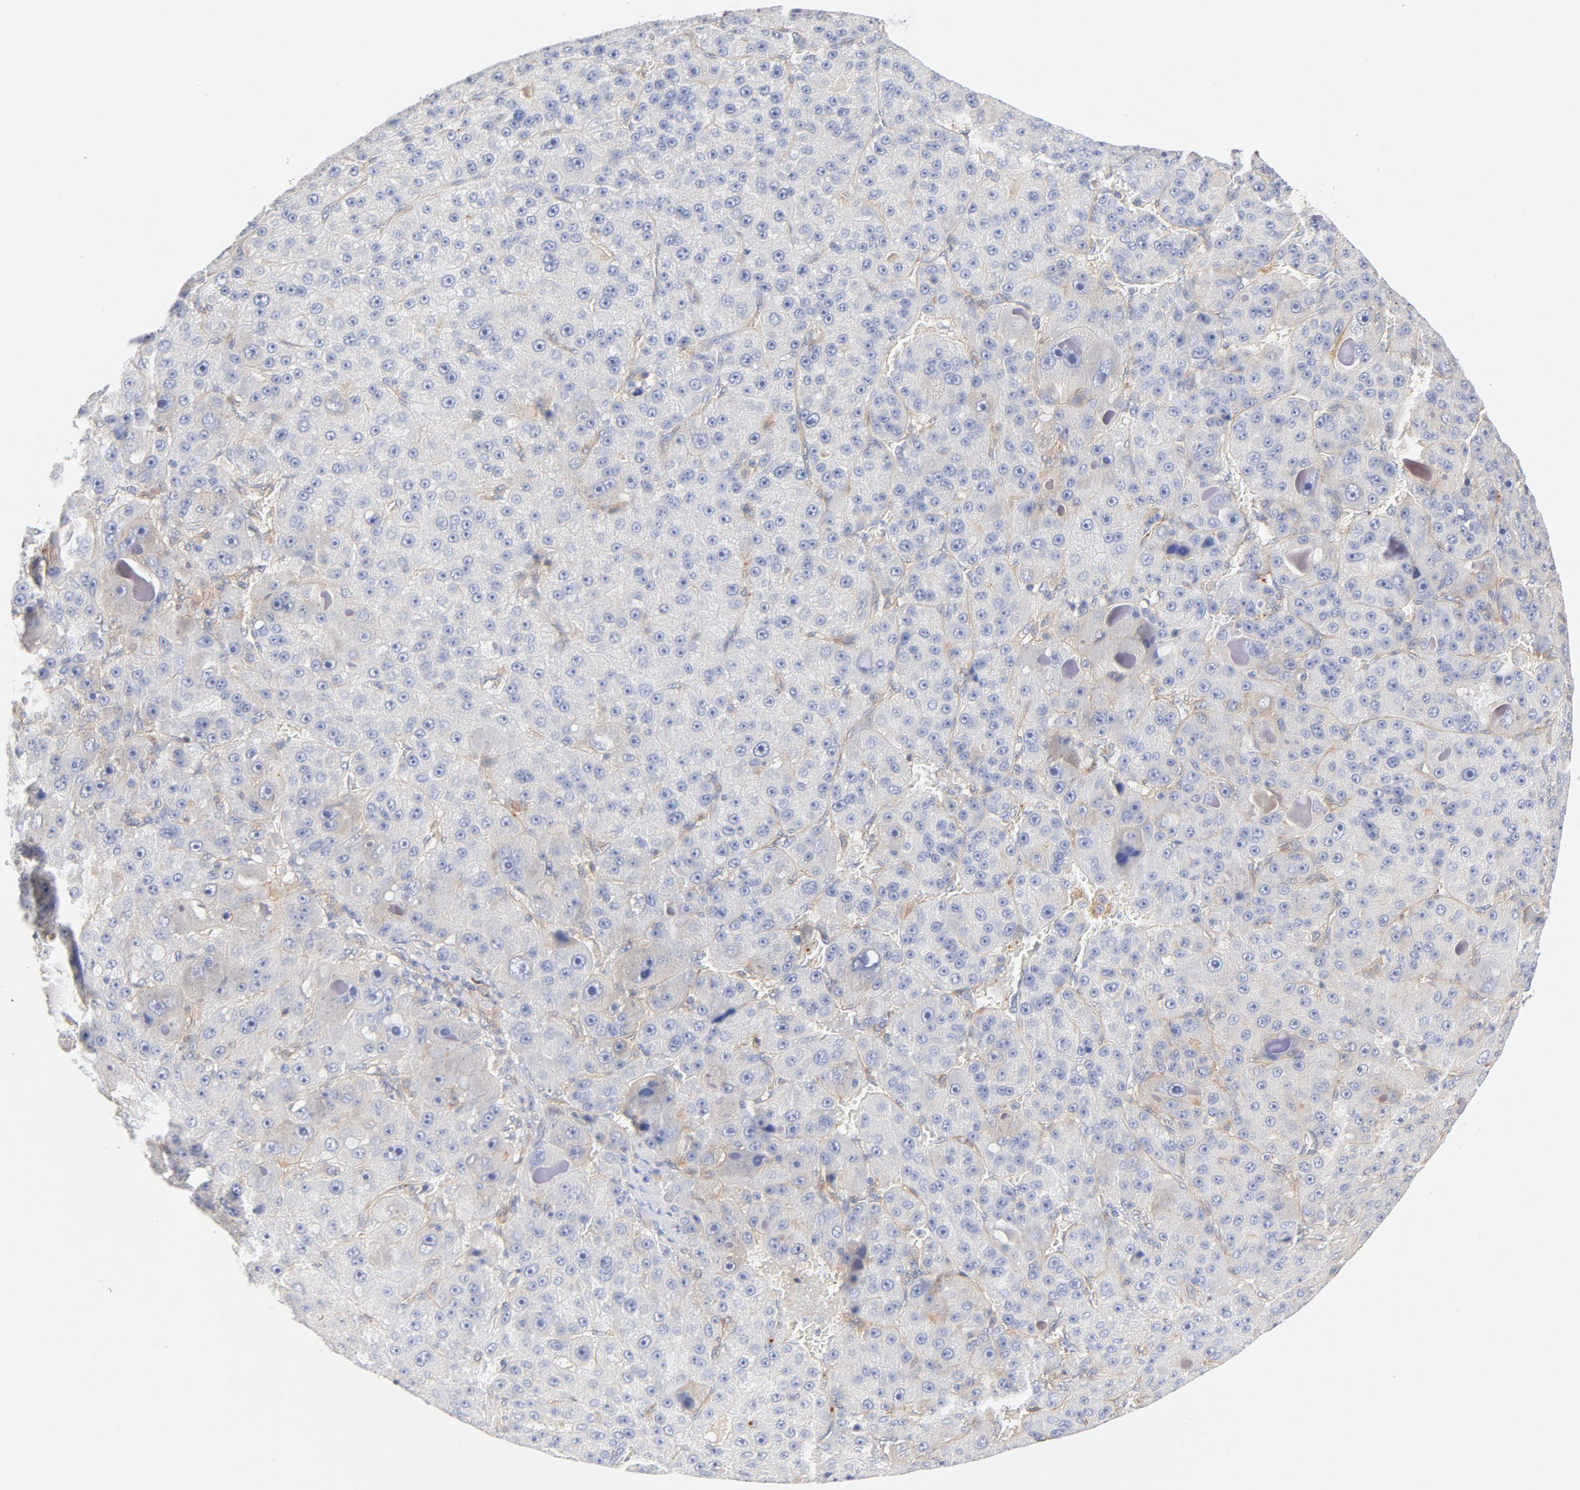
{"staining": {"intensity": "weak", "quantity": "<25%", "location": "cytoplasmic/membranous"}, "tissue": "liver cancer", "cell_type": "Tumor cells", "image_type": "cancer", "snomed": [{"axis": "morphology", "description": "Carcinoma, Hepatocellular, NOS"}, {"axis": "topography", "description": "Liver"}], "caption": "Liver cancer was stained to show a protein in brown. There is no significant expression in tumor cells.", "gene": "SRC", "patient": {"sex": "male", "age": 76}}